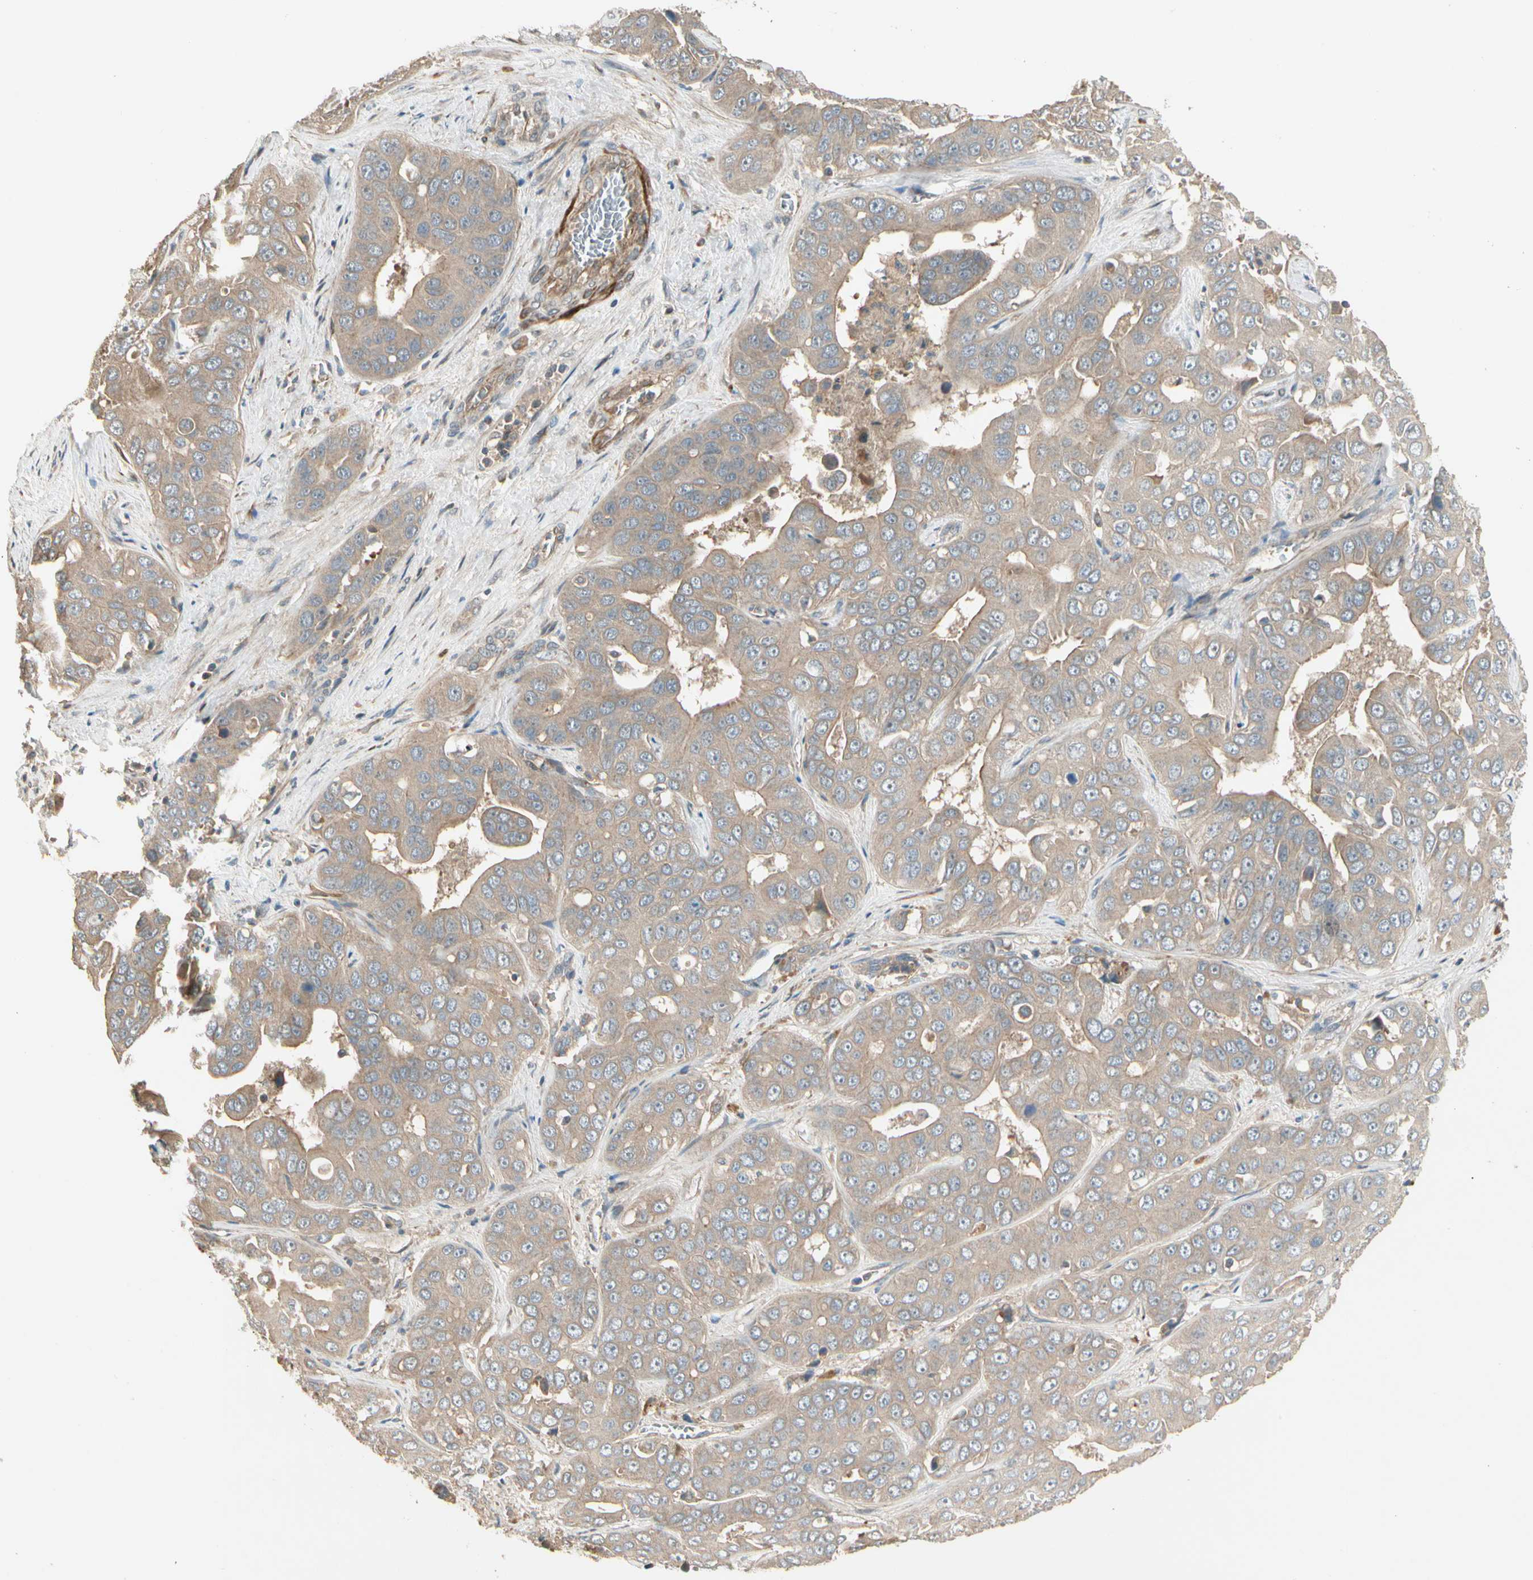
{"staining": {"intensity": "weak", "quantity": ">75%", "location": "cytoplasmic/membranous"}, "tissue": "liver cancer", "cell_type": "Tumor cells", "image_type": "cancer", "snomed": [{"axis": "morphology", "description": "Cholangiocarcinoma"}, {"axis": "topography", "description": "Liver"}], "caption": "Cholangiocarcinoma (liver) was stained to show a protein in brown. There is low levels of weak cytoplasmic/membranous positivity in about >75% of tumor cells. (IHC, brightfield microscopy, high magnification).", "gene": "ACVR1", "patient": {"sex": "female", "age": 52}}